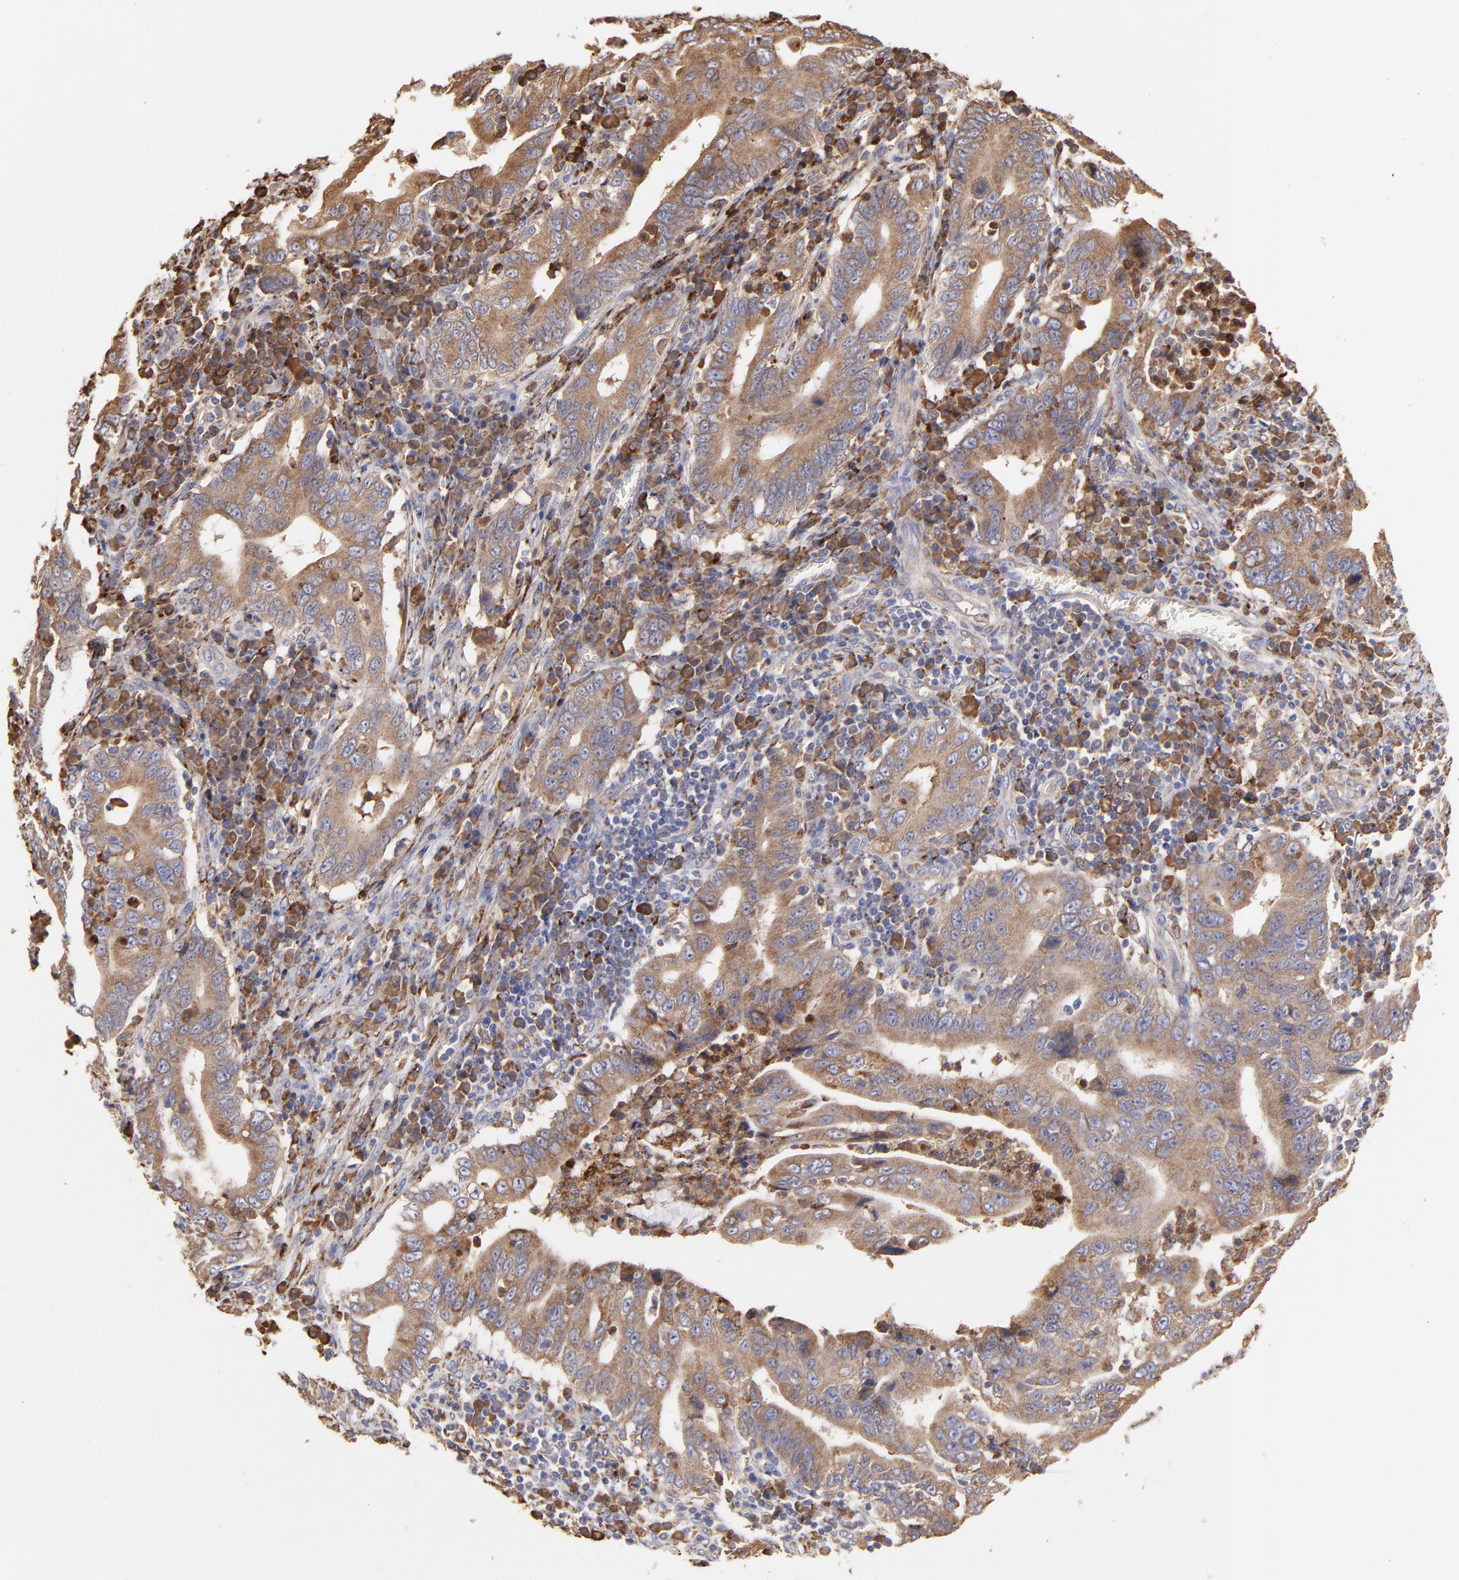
{"staining": {"intensity": "moderate", "quantity": ">75%", "location": "cytoplasmic/membranous"}, "tissue": "stomach cancer", "cell_type": "Tumor cells", "image_type": "cancer", "snomed": [{"axis": "morphology", "description": "Adenocarcinoma, NOS"}, {"axis": "topography", "description": "Stomach, upper"}], "caption": "Immunohistochemical staining of human stomach adenocarcinoma reveals medium levels of moderate cytoplasmic/membranous protein positivity in about >75% of tumor cells.", "gene": "PFKM", "patient": {"sex": "male", "age": 63}}